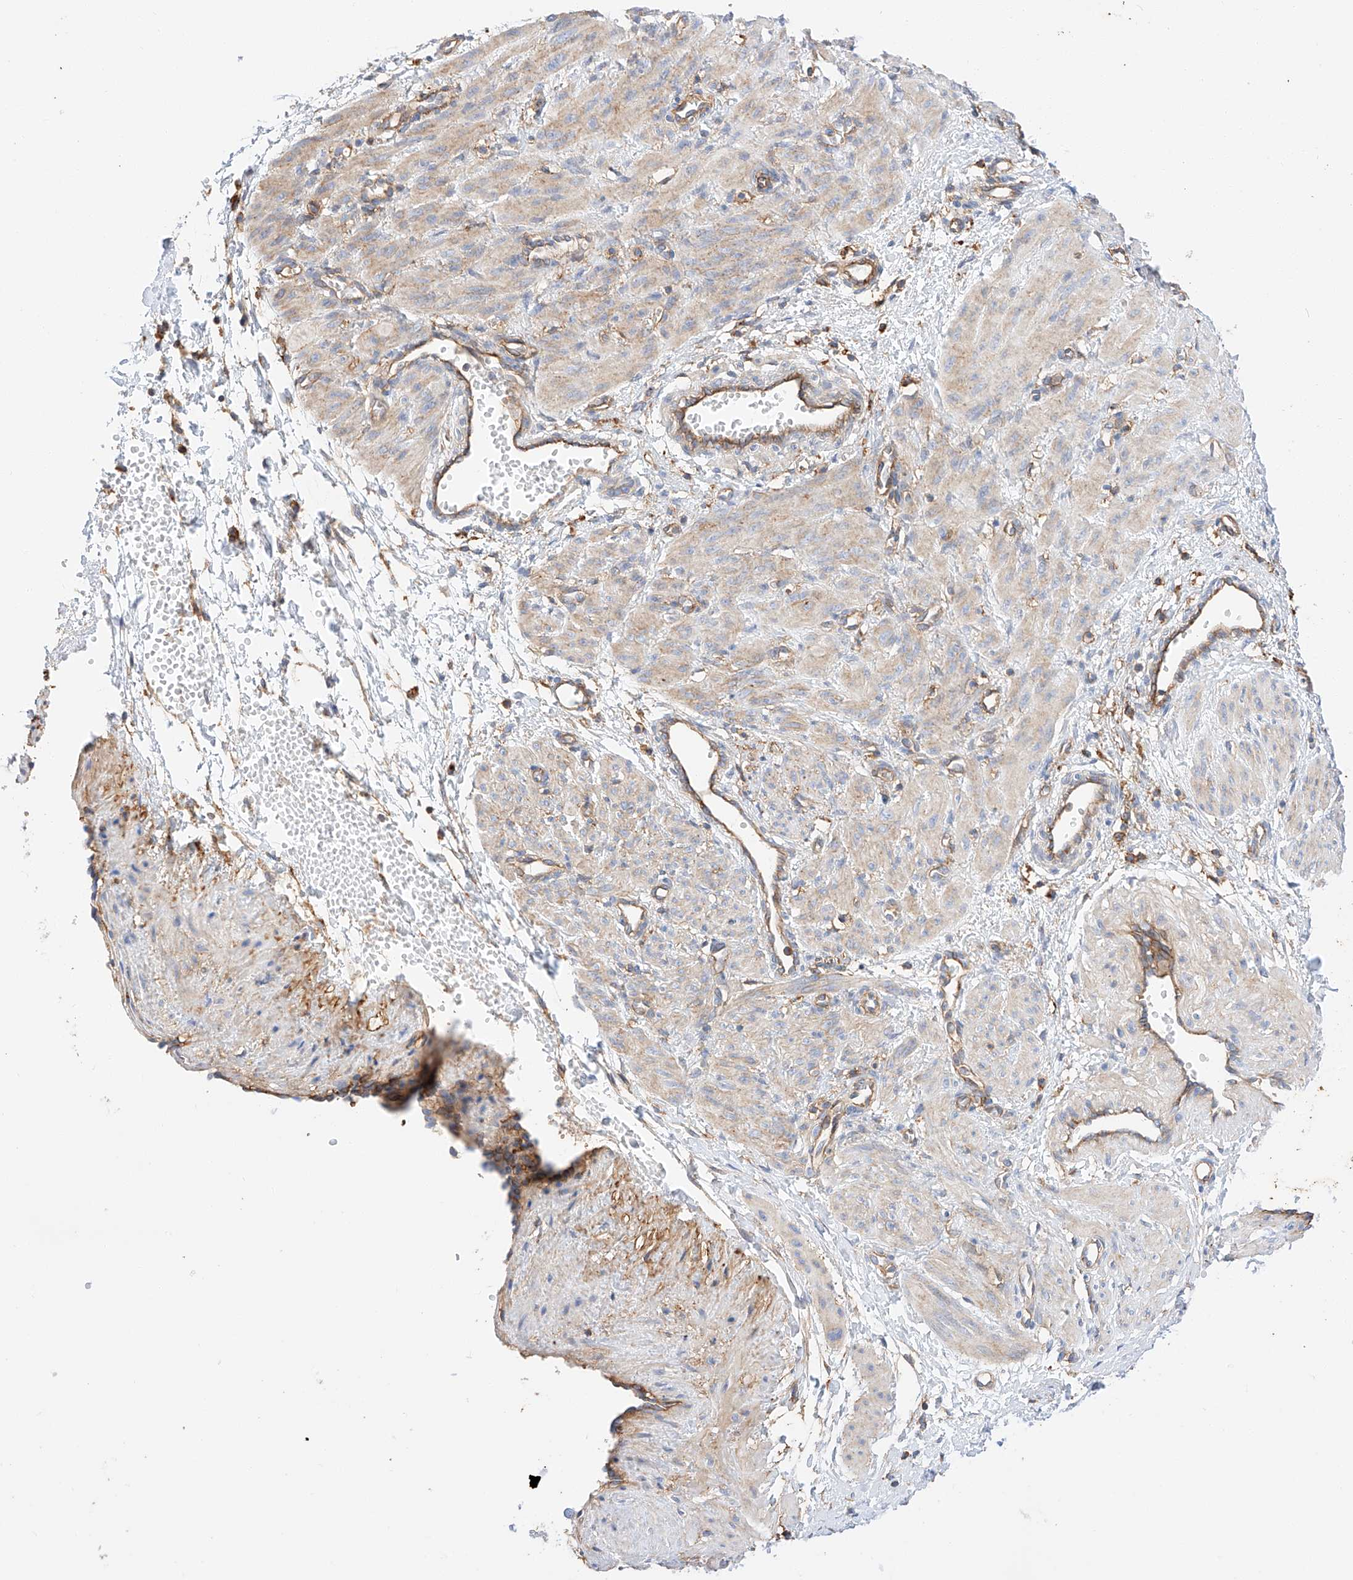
{"staining": {"intensity": "moderate", "quantity": "25%-75%", "location": "cytoplasmic/membranous"}, "tissue": "smooth muscle", "cell_type": "Smooth muscle cells", "image_type": "normal", "snomed": [{"axis": "morphology", "description": "Normal tissue, NOS"}, {"axis": "topography", "description": "Endometrium"}], "caption": "Immunohistochemistry (IHC) (DAB (3,3'-diaminobenzidine)) staining of normal human smooth muscle displays moderate cytoplasmic/membranous protein staining in approximately 25%-75% of smooth muscle cells. Nuclei are stained in blue.", "gene": "ENSG00000259132", "patient": {"sex": "female", "age": 33}}